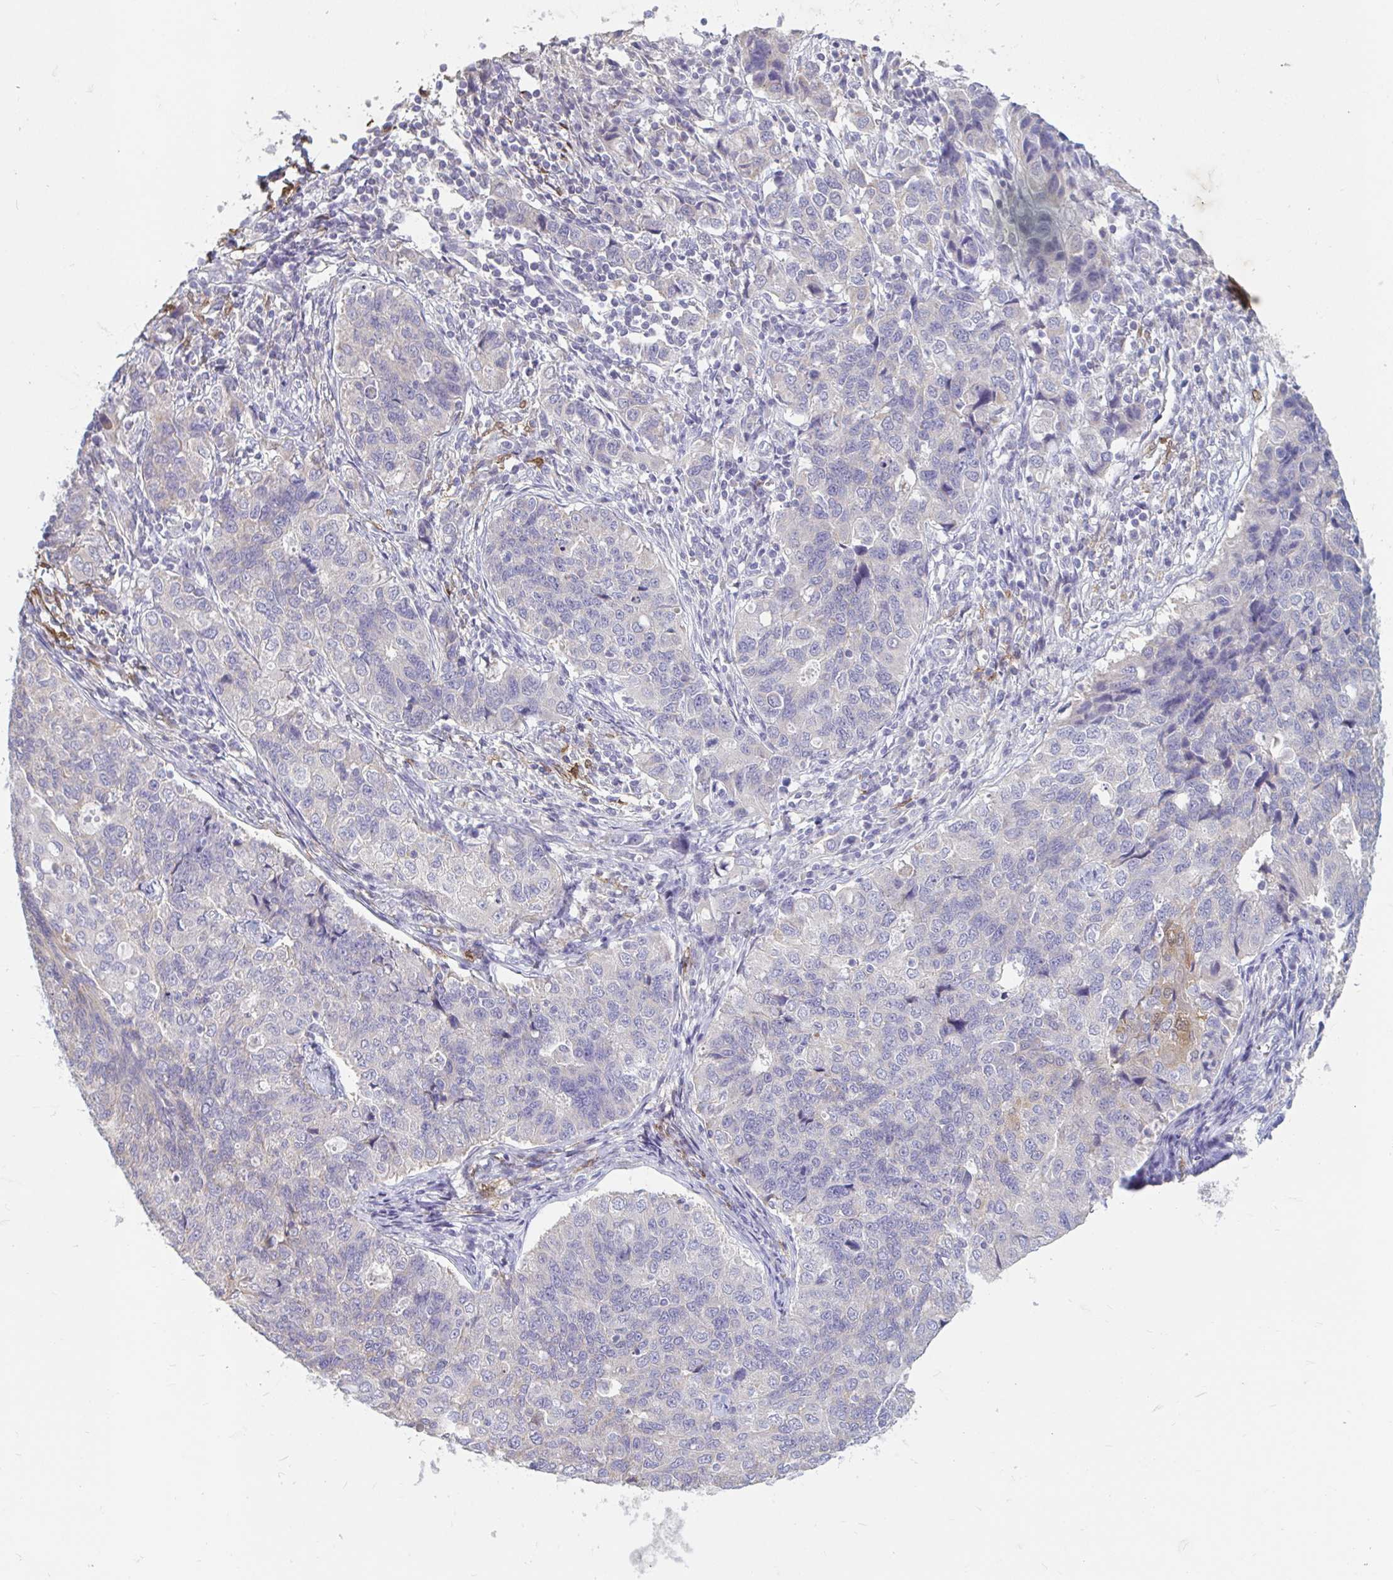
{"staining": {"intensity": "negative", "quantity": "none", "location": "none"}, "tissue": "endometrial cancer", "cell_type": "Tumor cells", "image_type": "cancer", "snomed": [{"axis": "morphology", "description": "Adenocarcinoma, NOS"}, {"axis": "topography", "description": "Endometrium"}], "caption": "High power microscopy histopathology image of an IHC photomicrograph of endometrial cancer (adenocarcinoma), revealing no significant expression in tumor cells. (Brightfield microscopy of DAB (3,3'-diaminobenzidine) IHC at high magnification).", "gene": "ADH1A", "patient": {"sex": "female", "age": 43}}